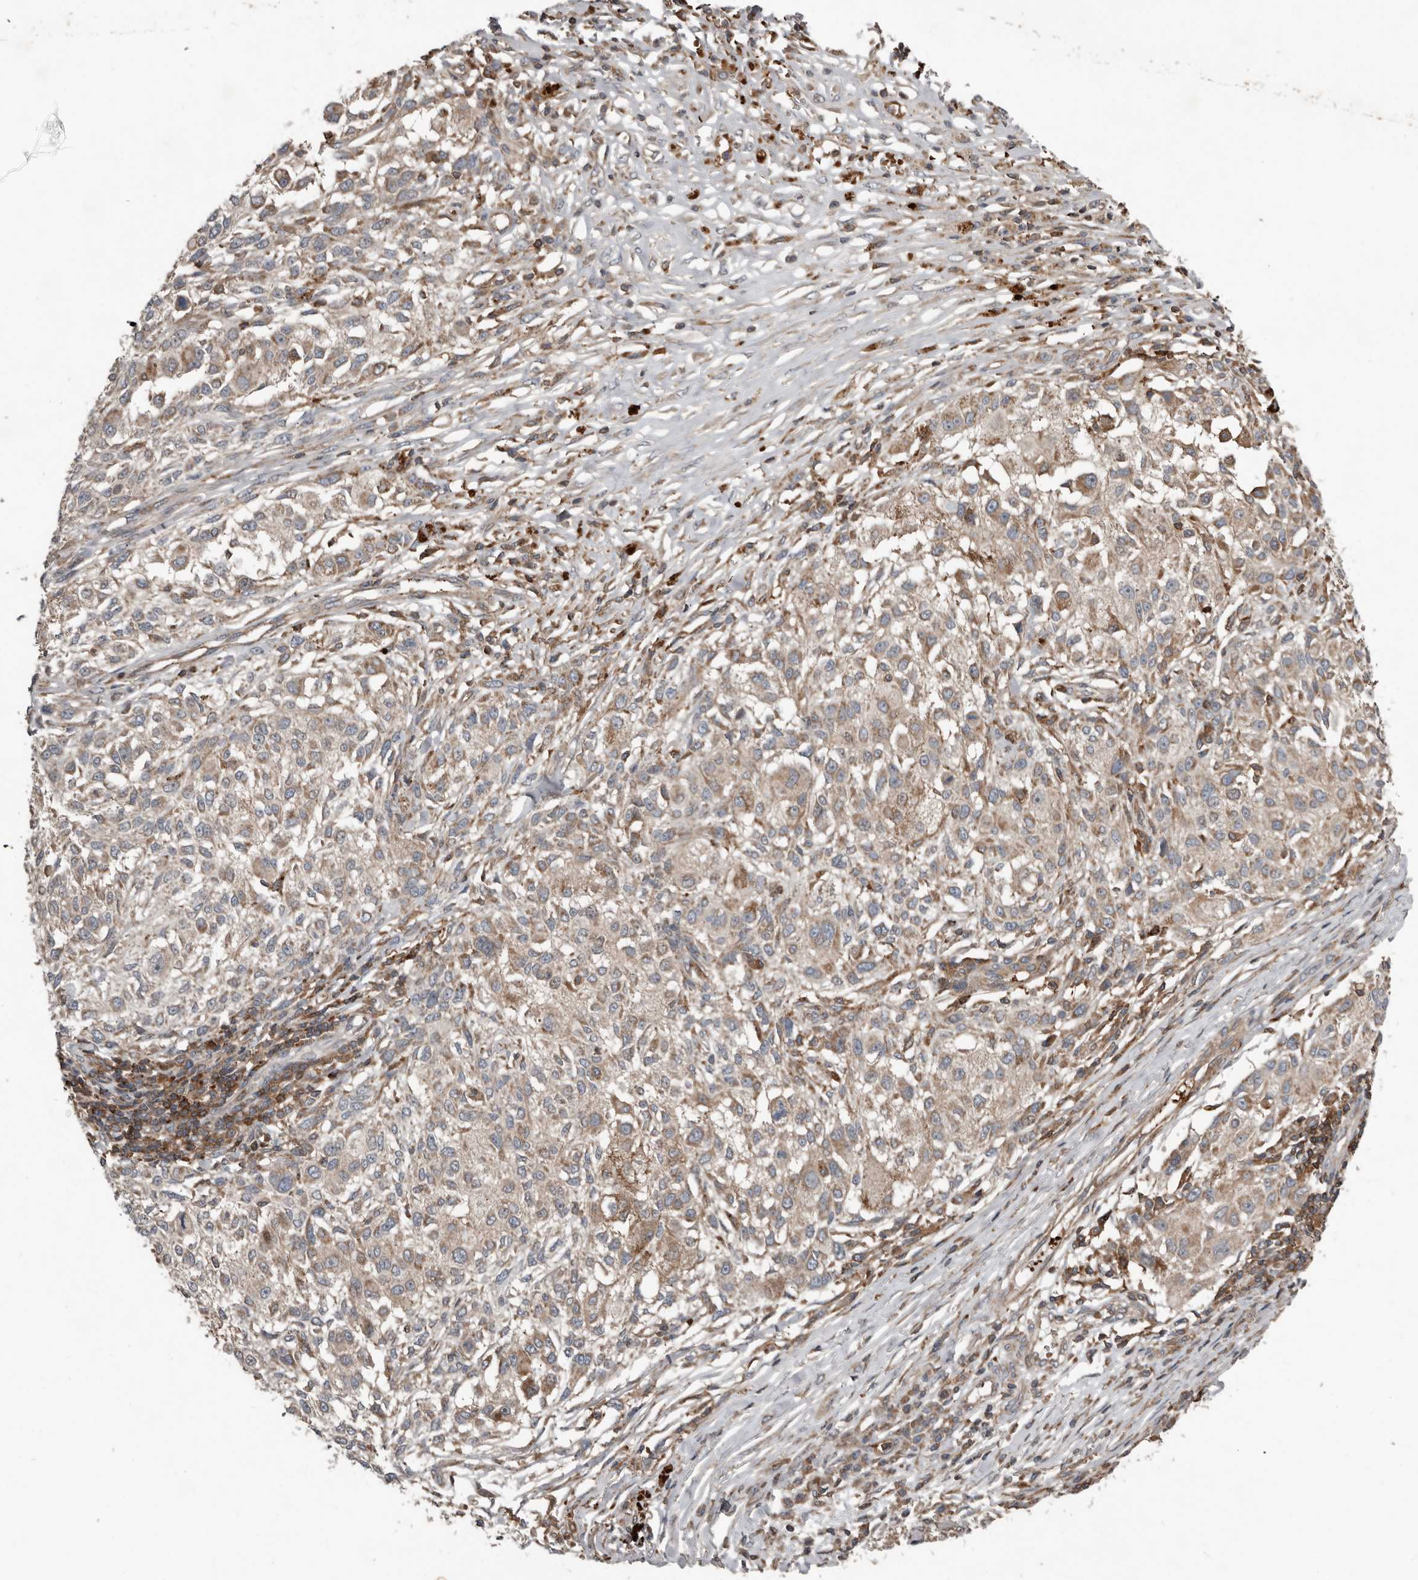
{"staining": {"intensity": "weak", "quantity": ">75%", "location": "cytoplasmic/membranous"}, "tissue": "melanoma", "cell_type": "Tumor cells", "image_type": "cancer", "snomed": [{"axis": "morphology", "description": "Necrosis, NOS"}, {"axis": "morphology", "description": "Malignant melanoma, NOS"}, {"axis": "topography", "description": "Skin"}], "caption": "Protein analysis of melanoma tissue displays weak cytoplasmic/membranous staining in approximately >75% of tumor cells. (DAB IHC with brightfield microscopy, high magnification).", "gene": "FBXO31", "patient": {"sex": "female", "age": 87}}